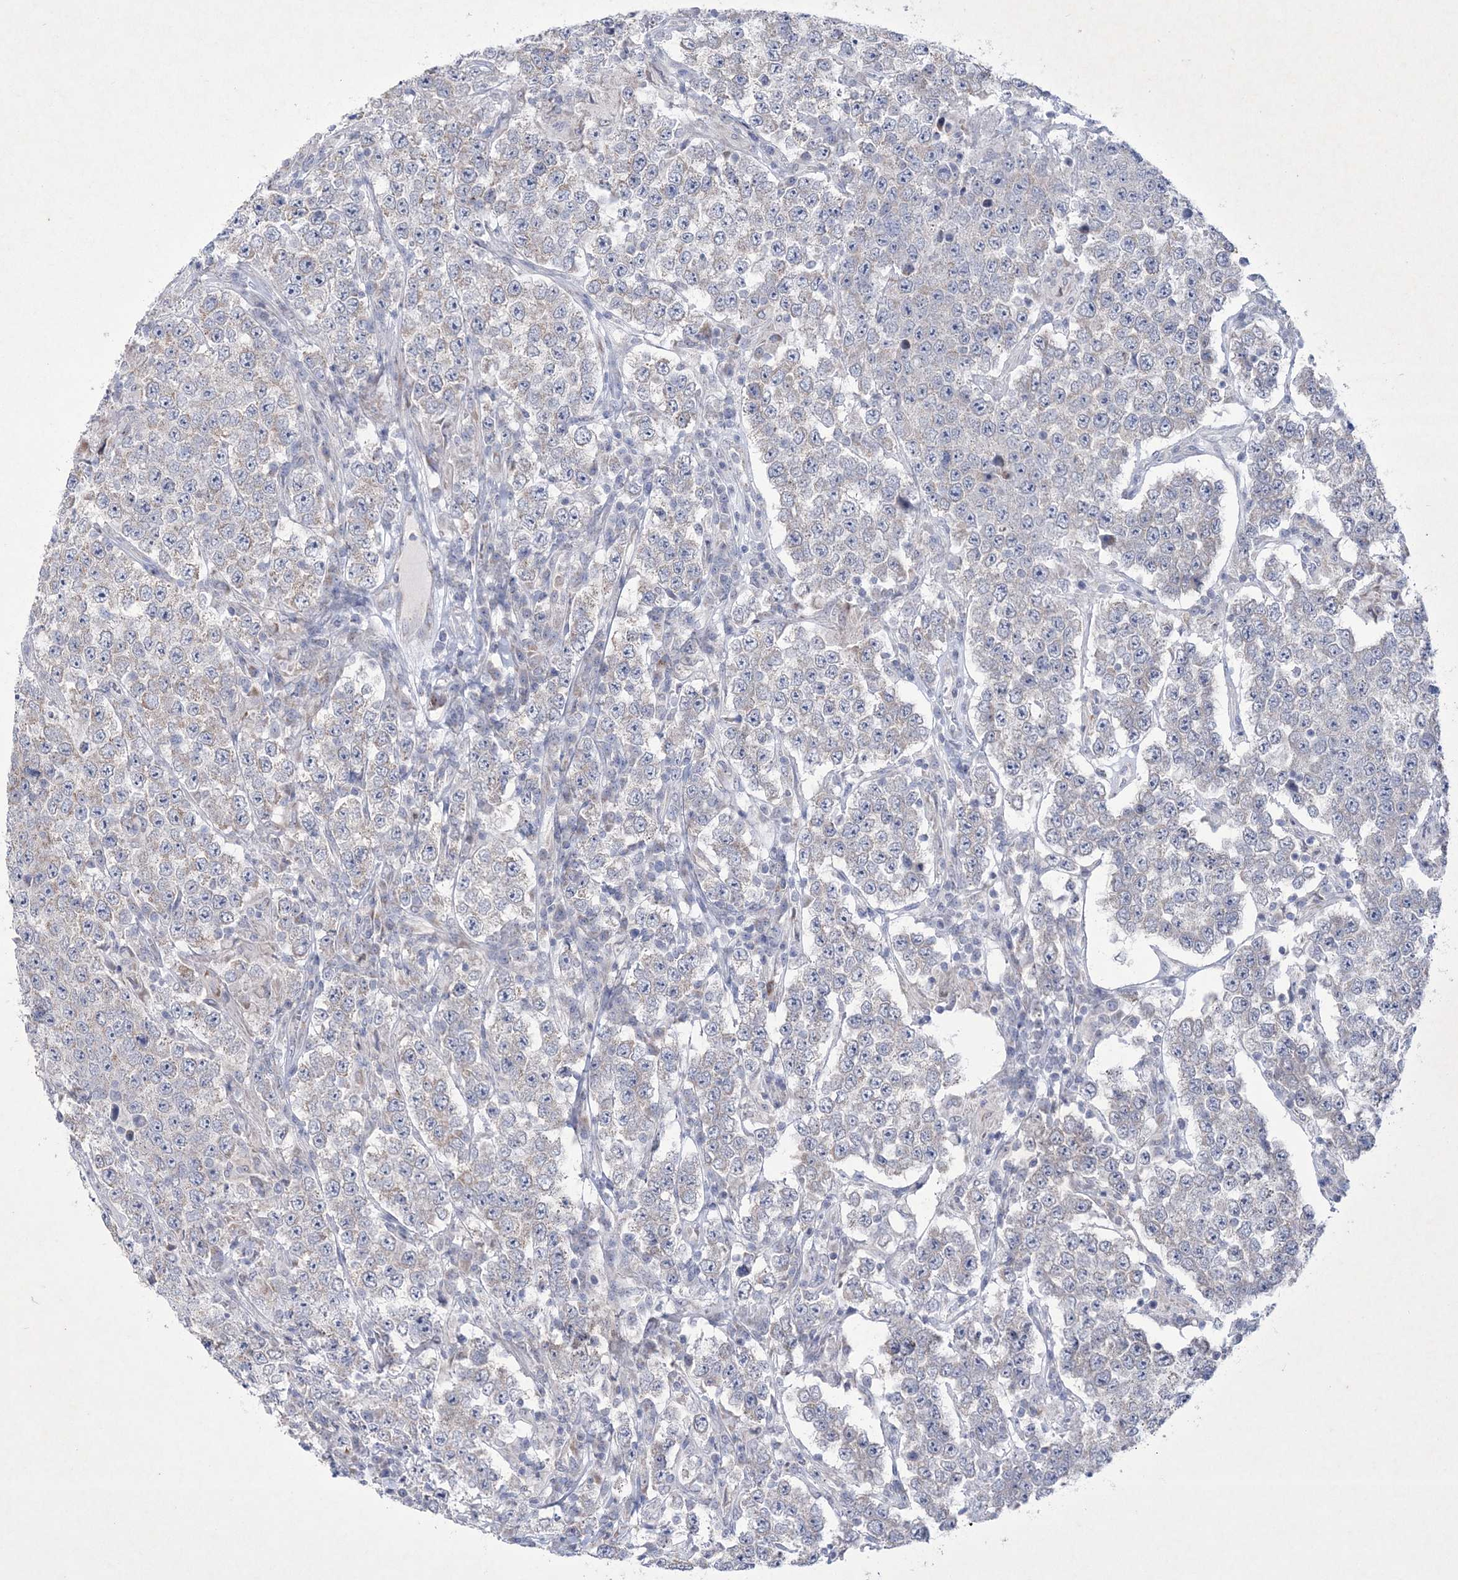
{"staining": {"intensity": "moderate", "quantity": "<25%", "location": "cytoplasmic/membranous"}, "tissue": "testis cancer", "cell_type": "Tumor cells", "image_type": "cancer", "snomed": [{"axis": "morphology", "description": "Normal tissue, NOS"}, {"axis": "morphology", "description": "Urothelial carcinoma, High grade"}, {"axis": "morphology", "description": "Seminoma, NOS"}, {"axis": "morphology", "description": "Carcinoma, Embryonal, NOS"}, {"axis": "topography", "description": "Urinary bladder"}, {"axis": "topography", "description": "Testis"}], "caption": "Immunohistochemical staining of high-grade urothelial carcinoma (testis) shows low levels of moderate cytoplasmic/membranous protein positivity in about <25% of tumor cells.", "gene": "CES4A", "patient": {"sex": "male", "age": 41}}